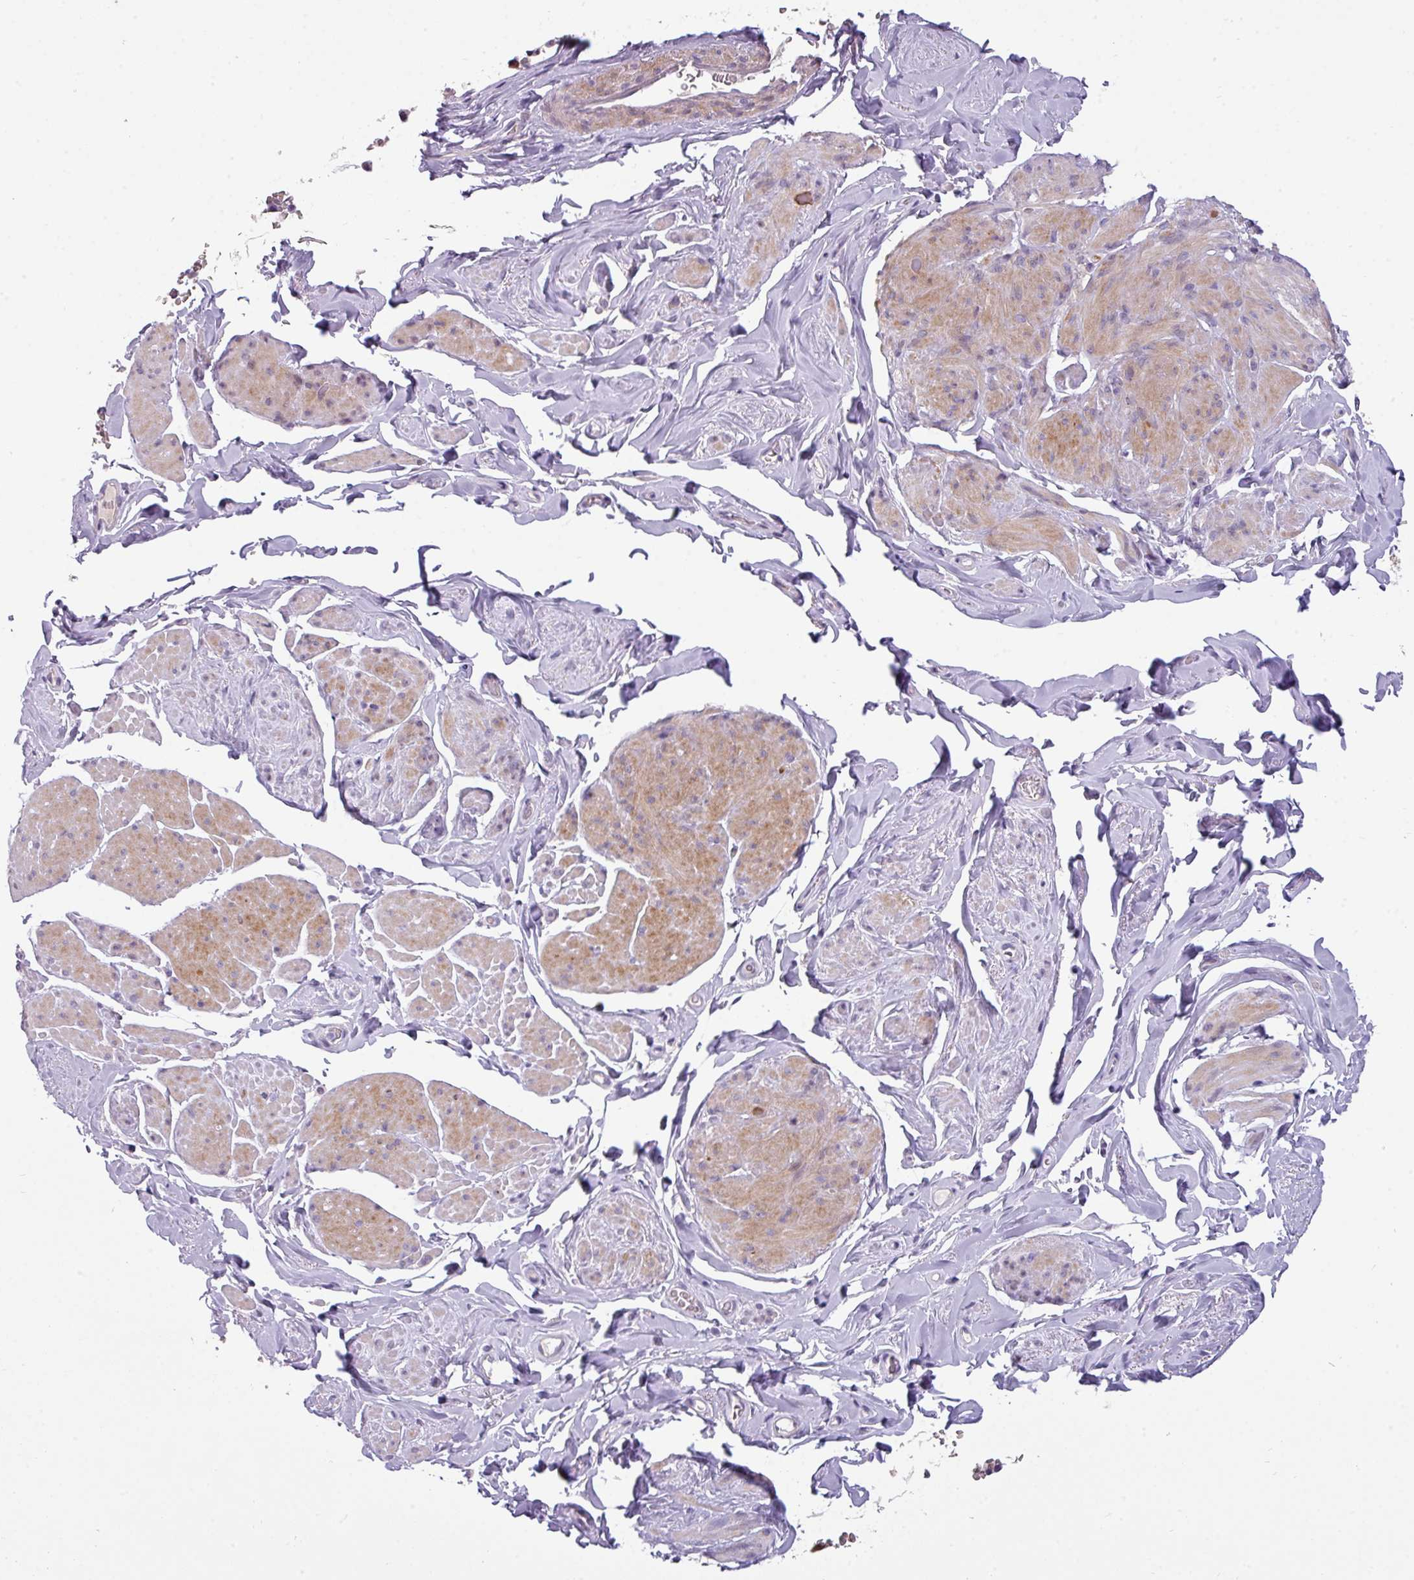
{"staining": {"intensity": "moderate", "quantity": "25%-75%", "location": "cytoplasmic/membranous"}, "tissue": "smooth muscle", "cell_type": "Smooth muscle cells", "image_type": "normal", "snomed": [{"axis": "morphology", "description": "Normal tissue, NOS"}, {"axis": "topography", "description": "Smooth muscle"}, {"axis": "topography", "description": "Peripheral nerve tissue"}], "caption": "High-power microscopy captured an IHC photomicrograph of normal smooth muscle, revealing moderate cytoplasmic/membranous expression in about 25%-75% of smooth muscle cells.", "gene": "C2orf68", "patient": {"sex": "male", "age": 69}}